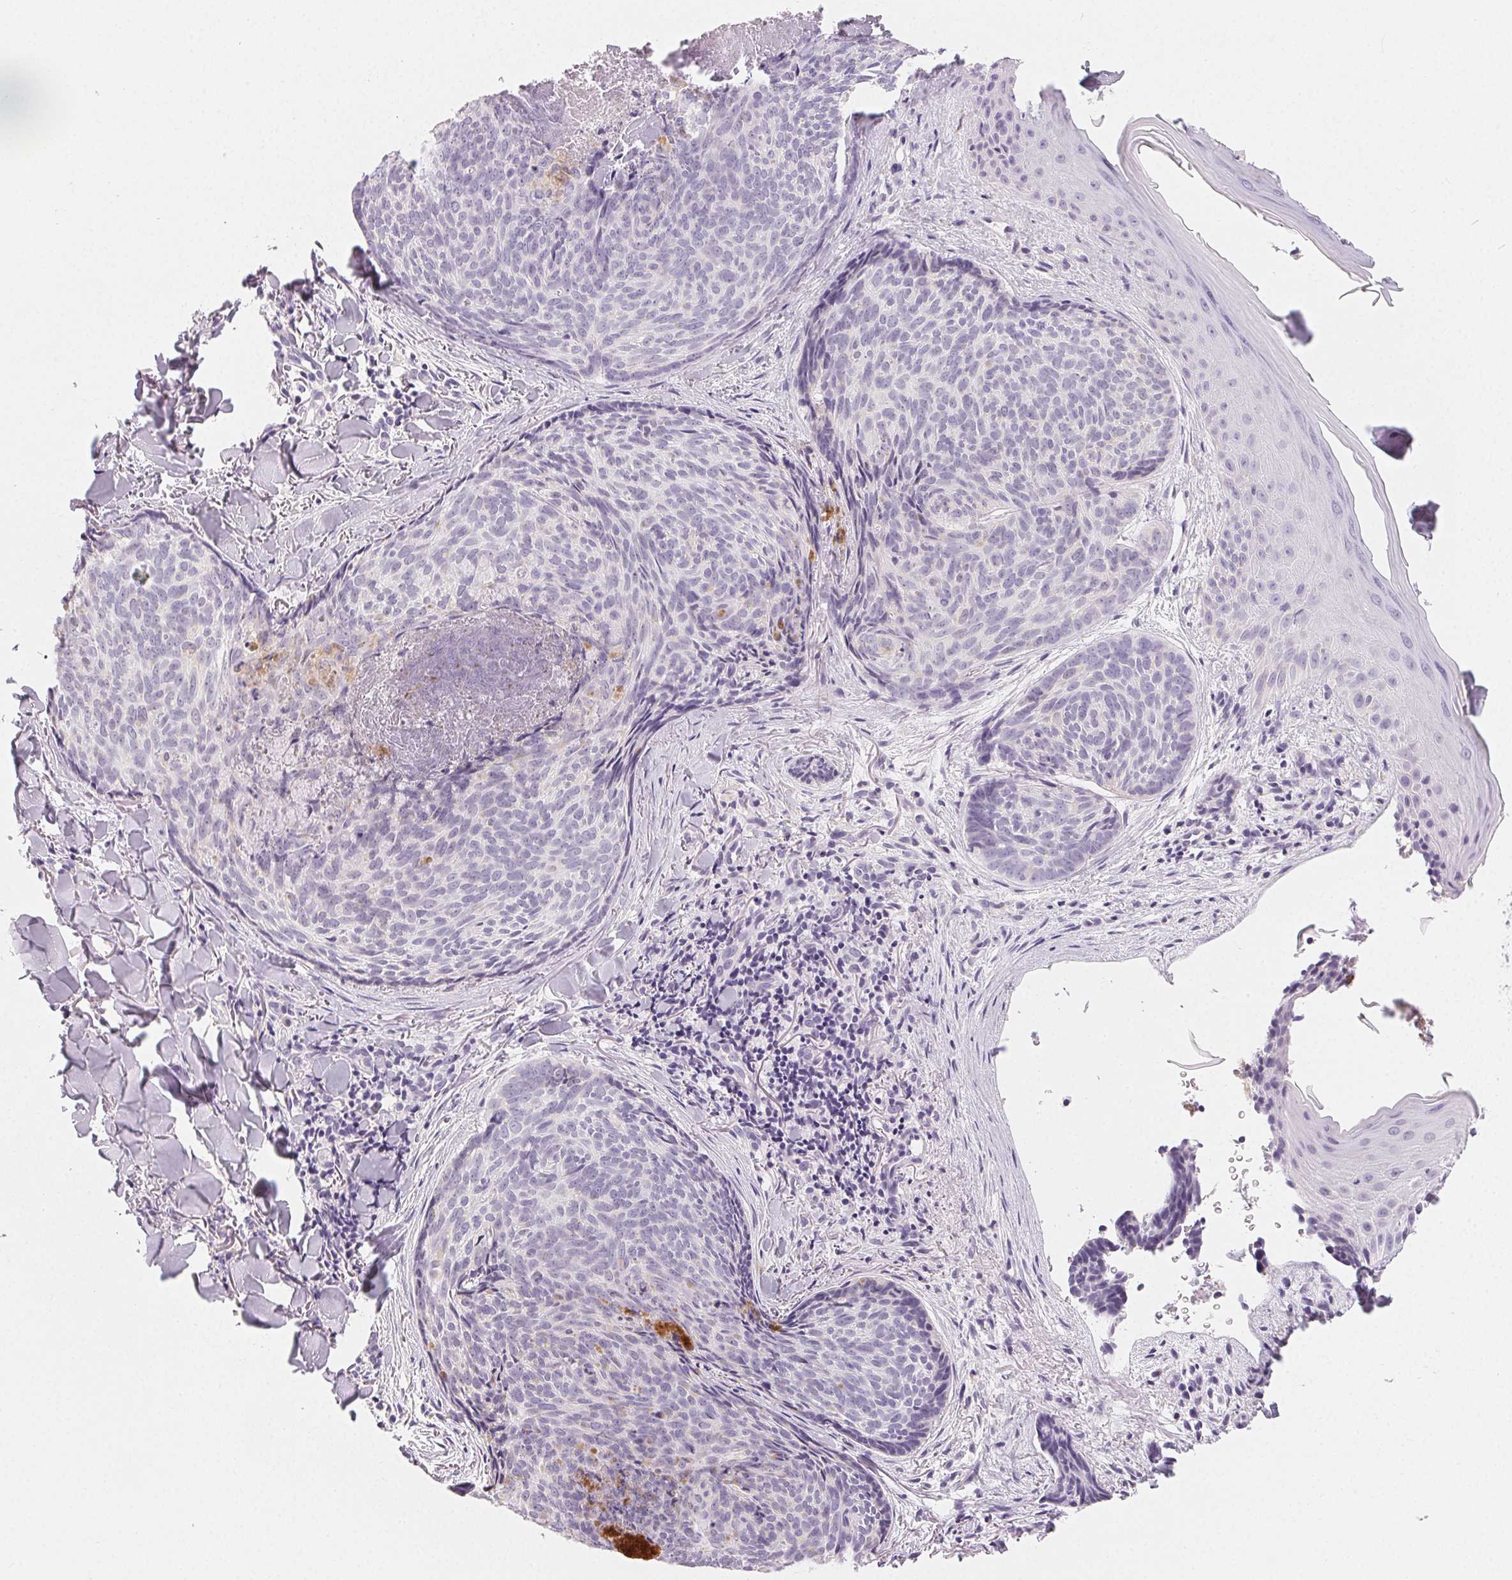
{"staining": {"intensity": "negative", "quantity": "none", "location": "none"}, "tissue": "skin cancer", "cell_type": "Tumor cells", "image_type": "cancer", "snomed": [{"axis": "morphology", "description": "Basal cell carcinoma"}, {"axis": "topography", "description": "Skin"}], "caption": "DAB (3,3'-diaminobenzidine) immunohistochemical staining of skin cancer reveals no significant positivity in tumor cells. (DAB IHC visualized using brightfield microscopy, high magnification).", "gene": "MIOX", "patient": {"sex": "female", "age": 82}}